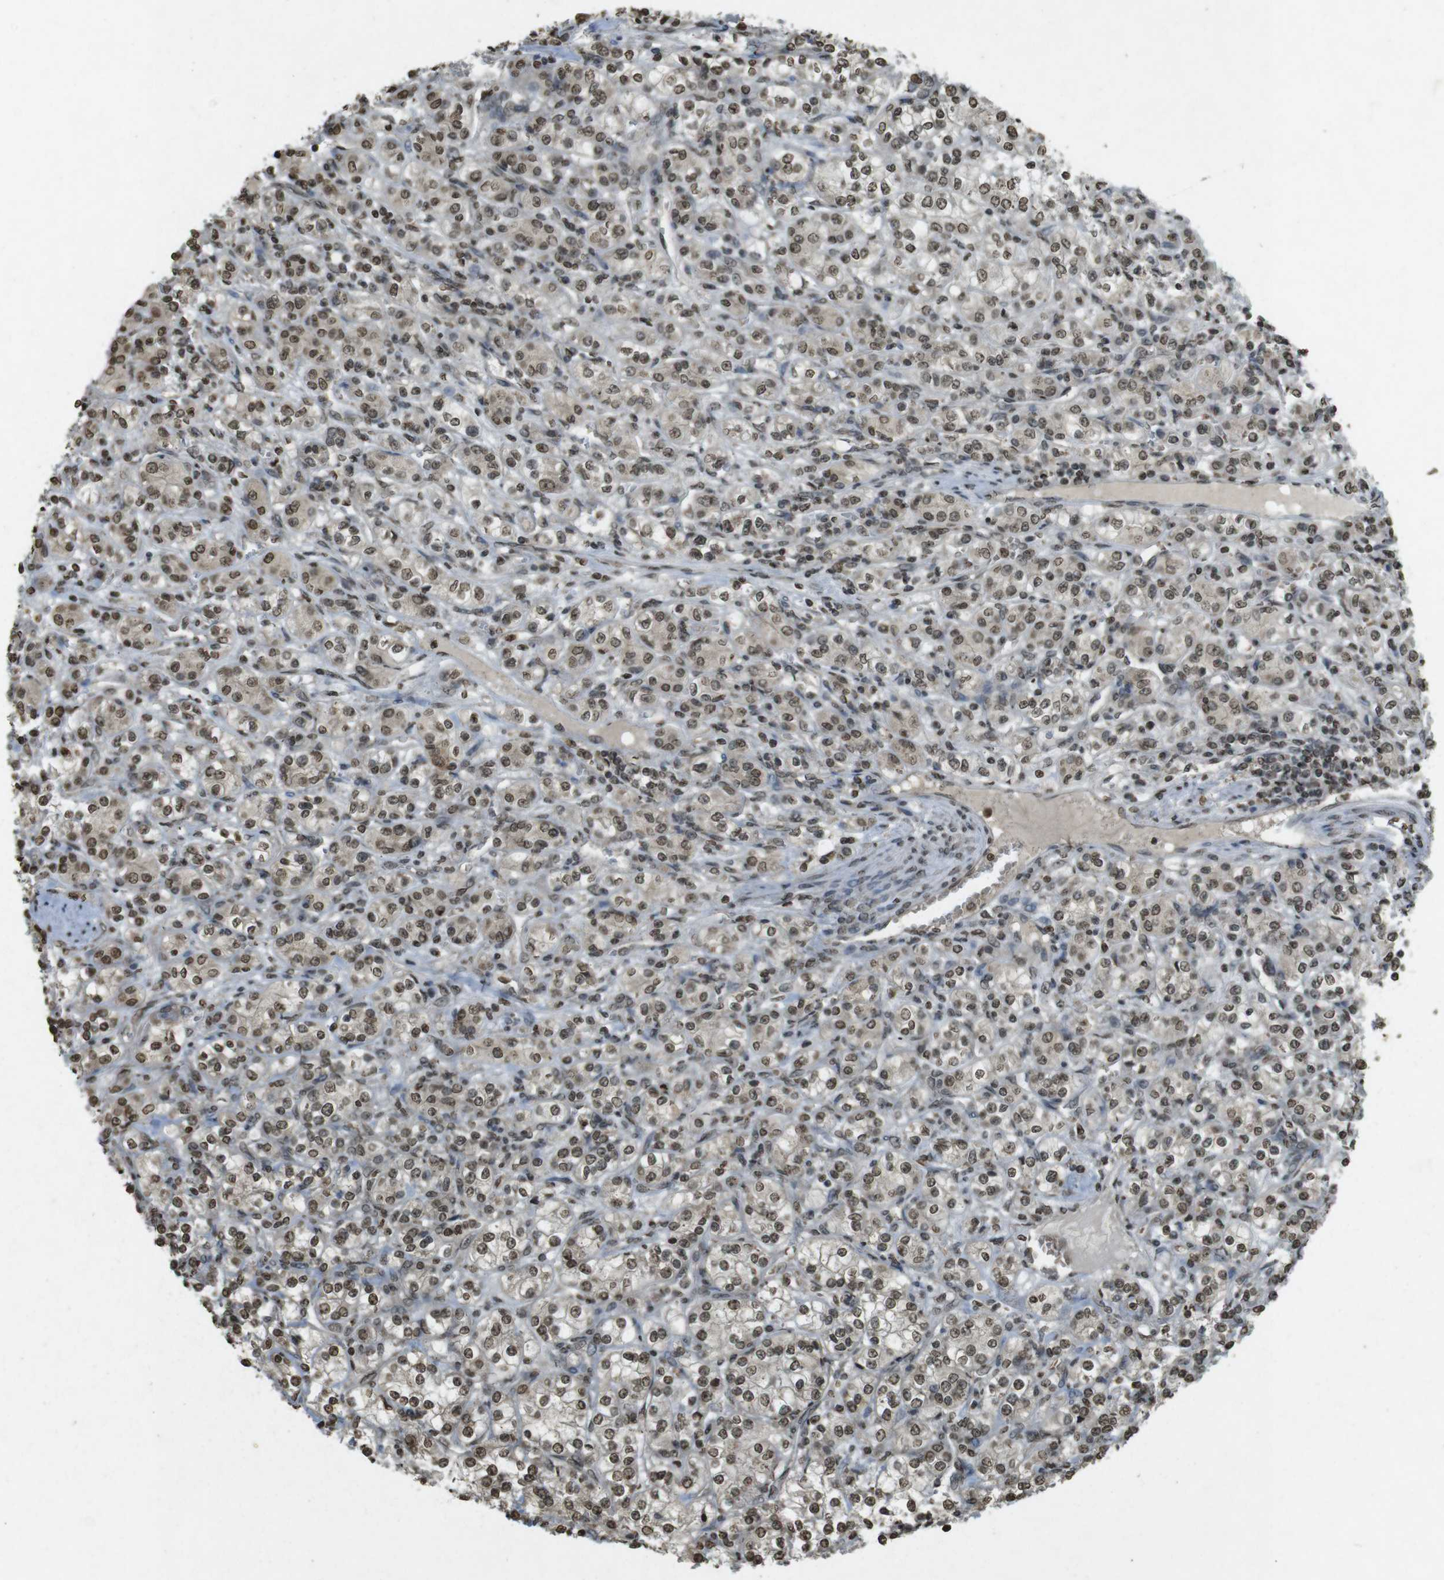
{"staining": {"intensity": "moderate", "quantity": ">75%", "location": "nuclear"}, "tissue": "renal cancer", "cell_type": "Tumor cells", "image_type": "cancer", "snomed": [{"axis": "morphology", "description": "Adenocarcinoma, NOS"}, {"axis": "topography", "description": "Kidney"}], "caption": "This is an image of immunohistochemistry (IHC) staining of renal cancer, which shows moderate staining in the nuclear of tumor cells.", "gene": "ORC4", "patient": {"sex": "male", "age": 77}}